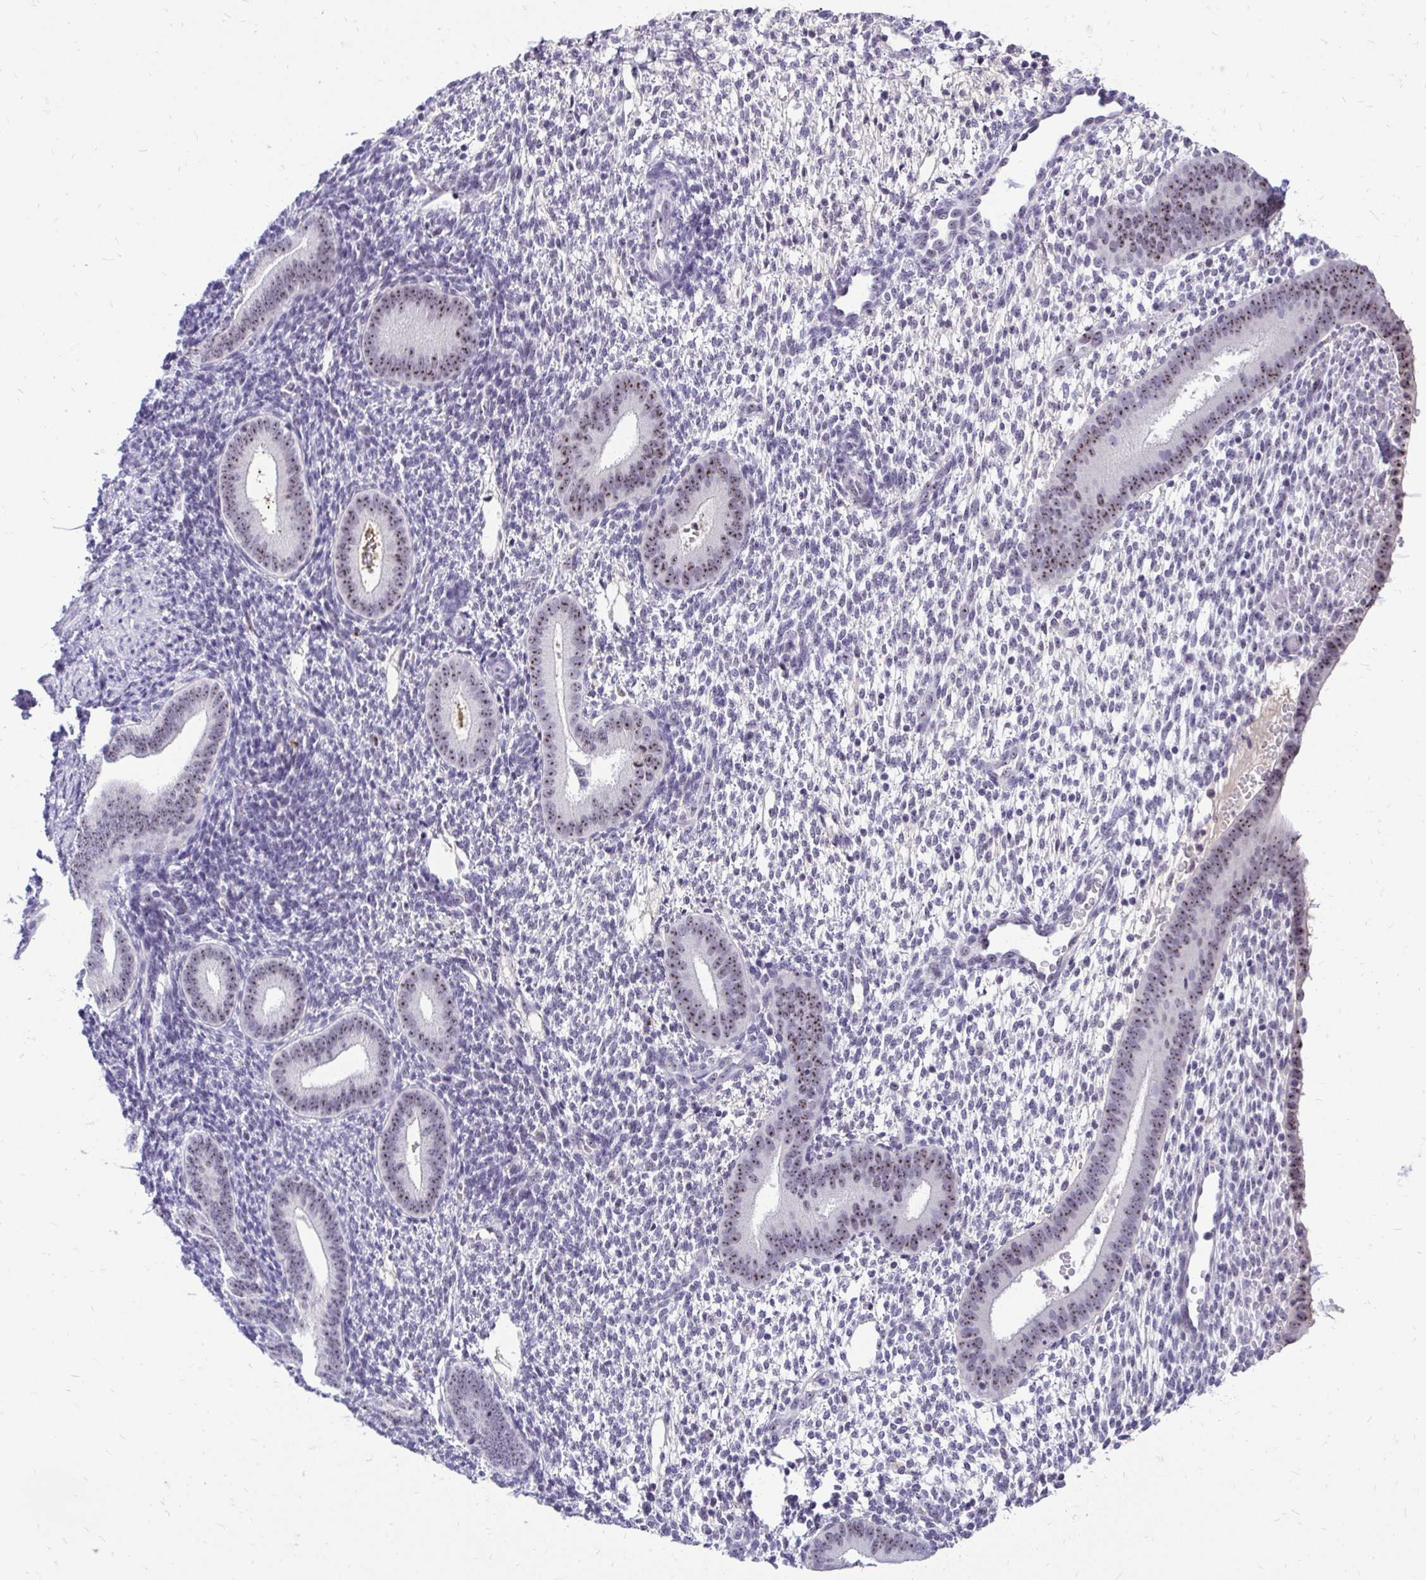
{"staining": {"intensity": "negative", "quantity": "none", "location": "none"}, "tissue": "endometrium", "cell_type": "Cells in endometrial stroma", "image_type": "normal", "snomed": [{"axis": "morphology", "description": "Normal tissue, NOS"}, {"axis": "topography", "description": "Endometrium"}], "caption": "This is a image of immunohistochemistry staining of unremarkable endometrium, which shows no positivity in cells in endometrial stroma. The staining is performed using DAB (3,3'-diaminobenzidine) brown chromogen with nuclei counter-stained in using hematoxylin.", "gene": "NIFK", "patient": {"sex": "female", "age": 40}}